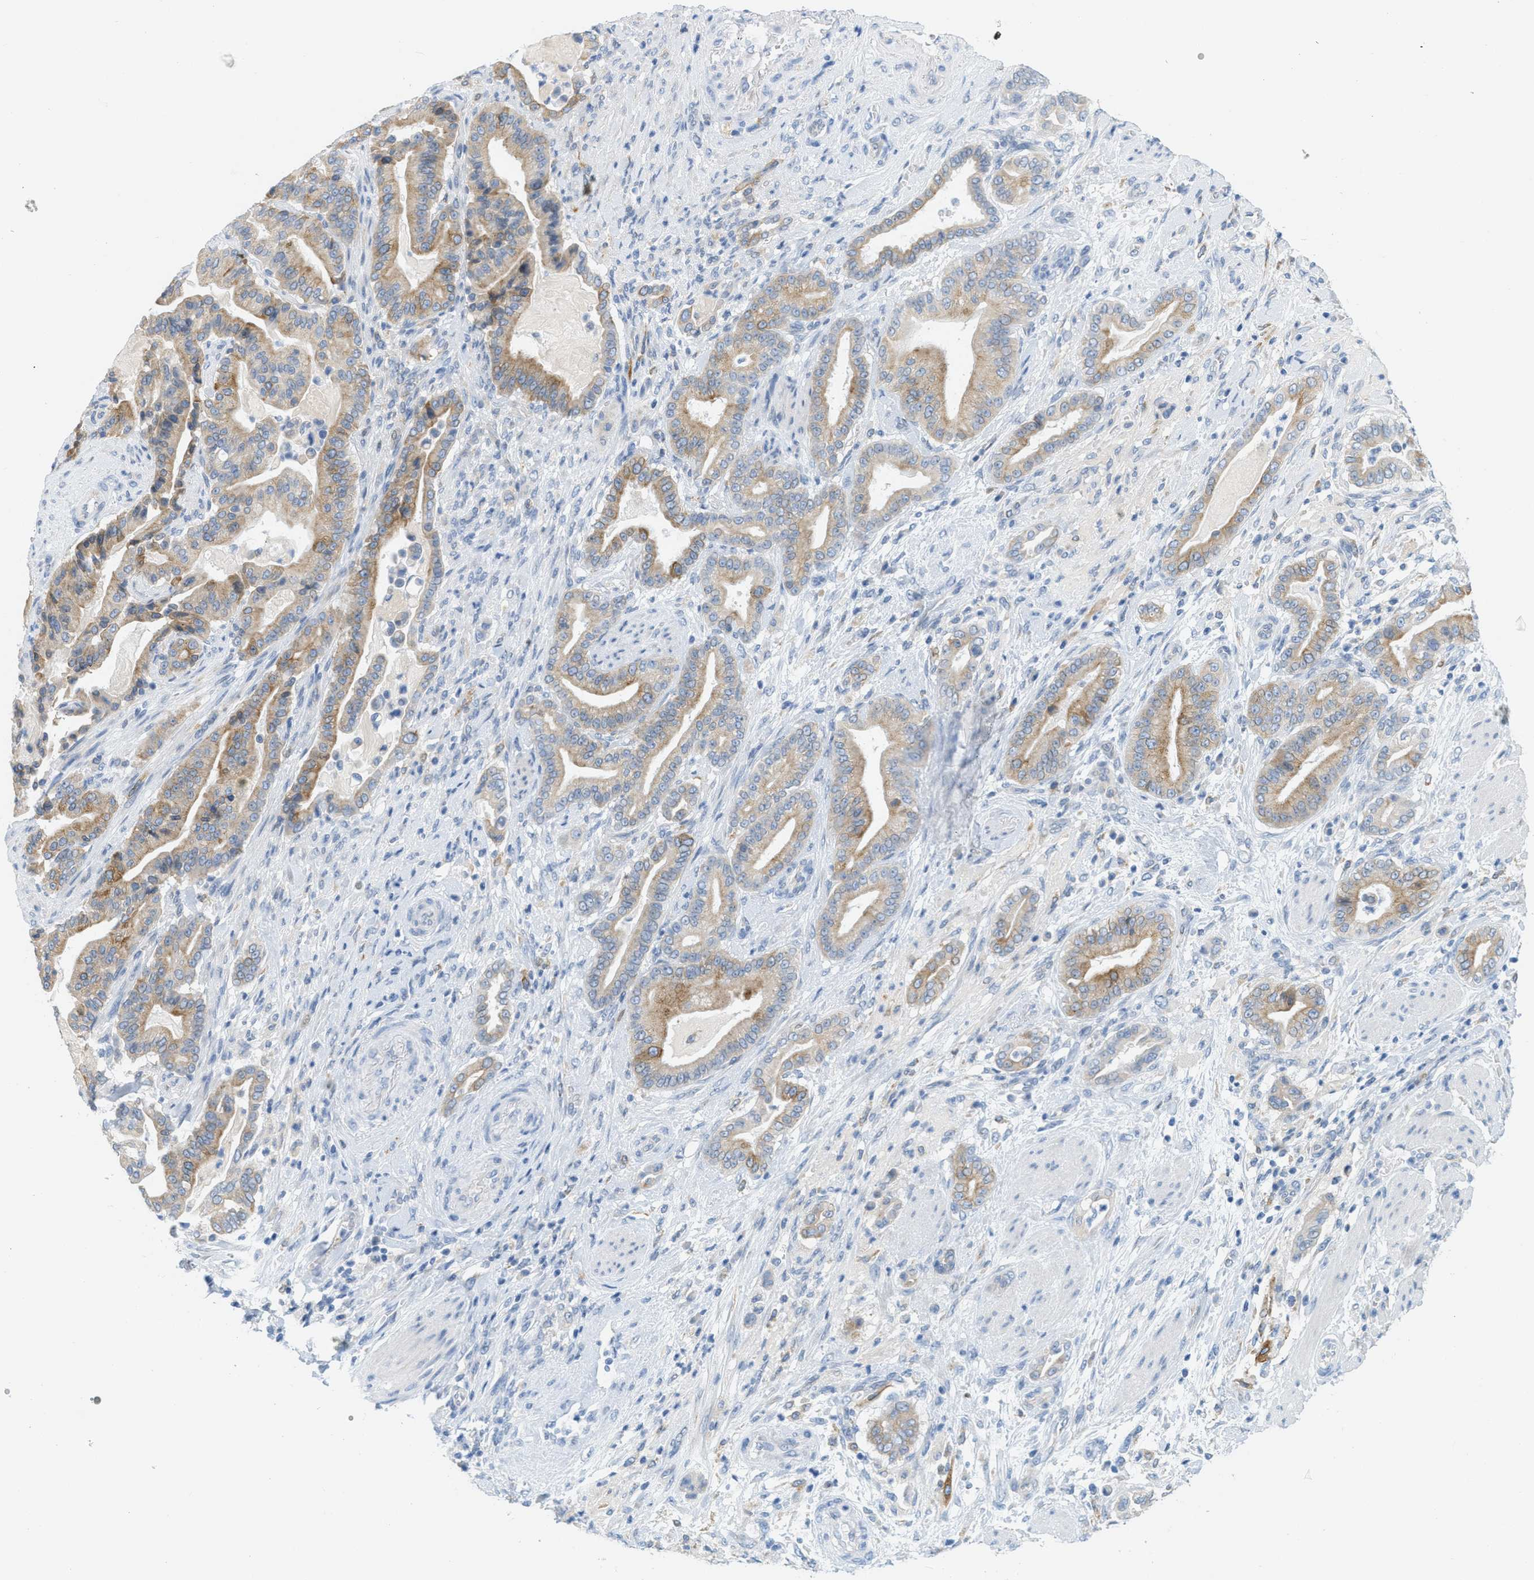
{"staining": {"intensity": "moderate", "quantity": ">75%", "location": "cytoplasmic/membranous"}, "tissue": "pancreatic cancer", "cell_type": "Tumor cells", "image_type": "cancer", "snomed": [{"axis": "morphology", "description": "Normal tissue, NOS"}, {"axis": "morphology", "description": "Adenocarcinoma, NOS"}, {"axis": "topography", "description": "Pancreas"}], "caption": "IHC histopathology image of neoplastic tissue: adenocarcinoma (pancreatic) stained using immunohistochemistry reveals medium levels of moderate protein expression localized specifically in the cytoplasmic/membranous of tumor cells, appearing as a cytoplasmic/membranous brown color.", "gene": "TEX264", "patient": {"sex": "male", "age": 63}}